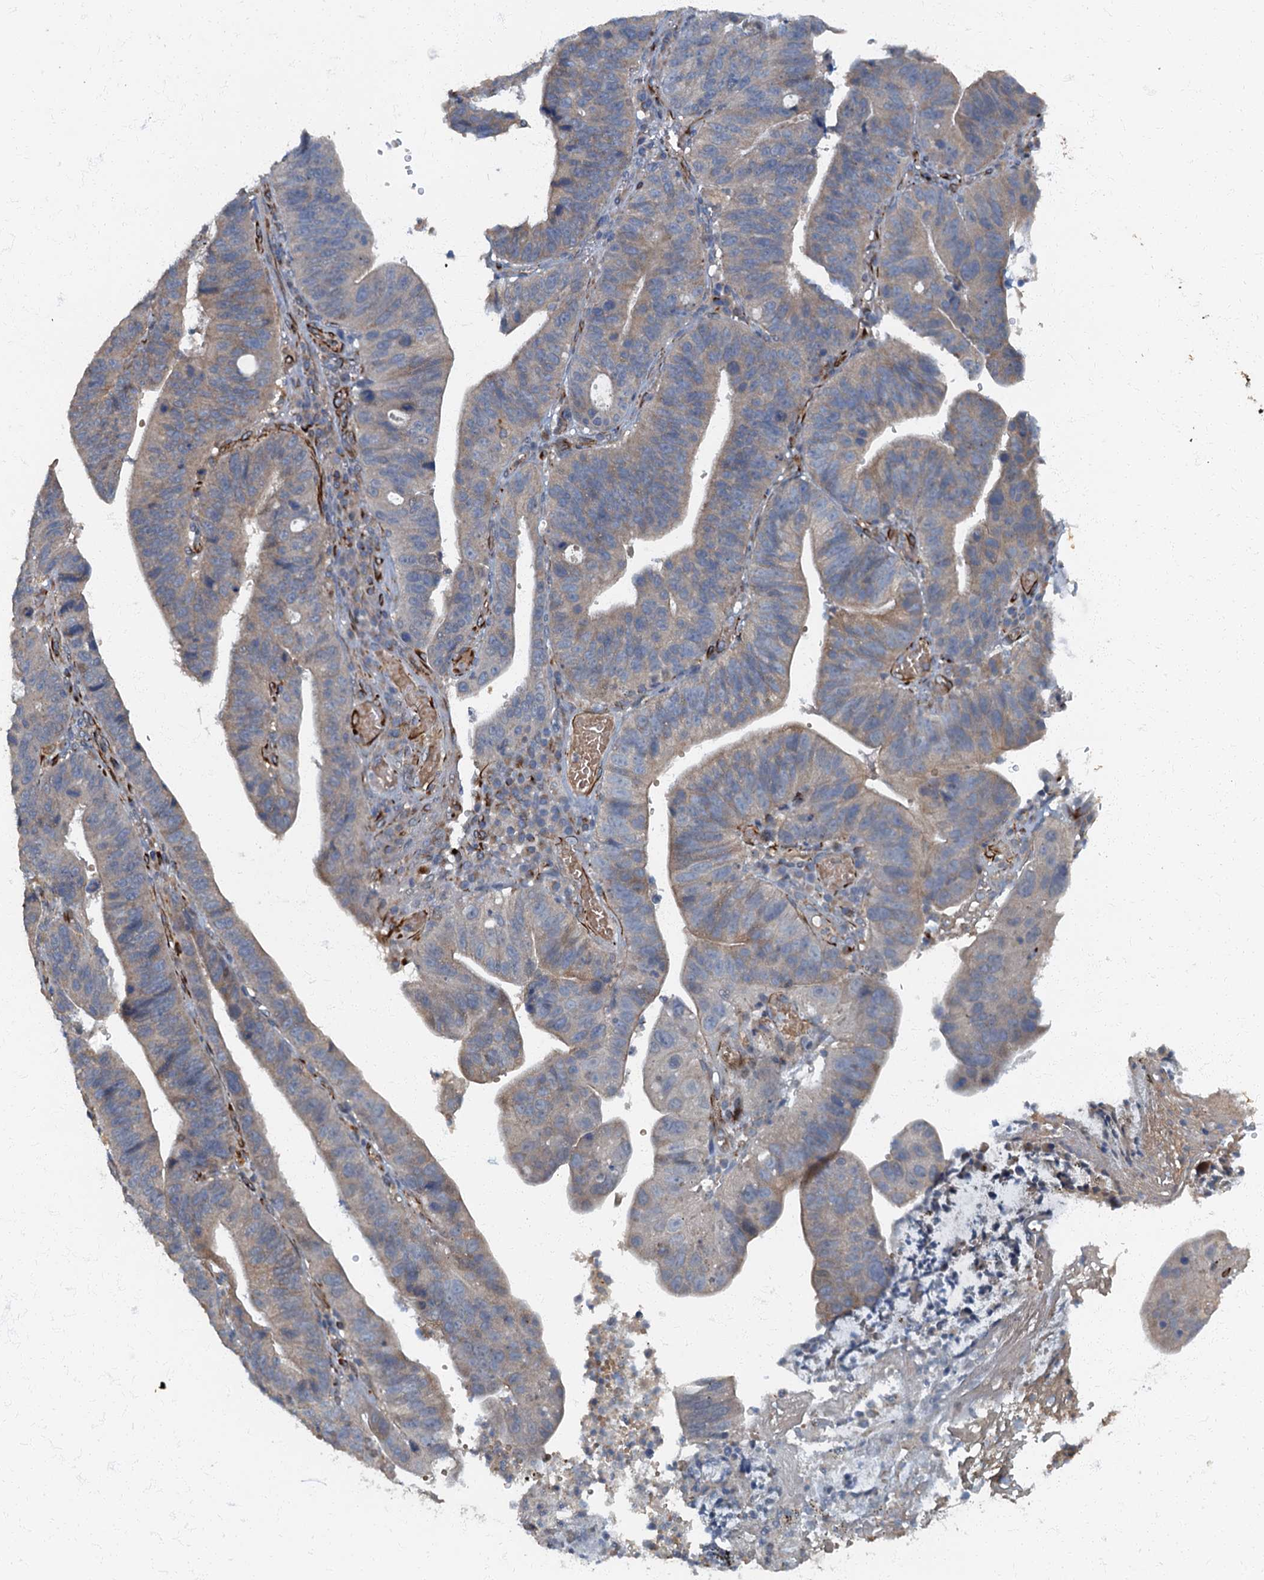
{"staining": {"intensity": "weak", "quantity": "25%-75%", "location": "cytoplasmic/membranous"}, "tissue": "stomach cancer", "cell_type": "Tumor cells", "image_type": "cancer", "snomed": [{"axis": "morphology", "description": "Adenocarcinoma, NOS"}, {"axis": "topography", "description": "Stomach"}], "caption": "Immunohistochemistry (IHC) of stomach adenocarcinoma demonstrates low levels of weak cytoplasmic/membranous staining in about 25%-75% of tumor cells.", "gene": "ARL11", "patient": {"sex": "male", "age": 59}}